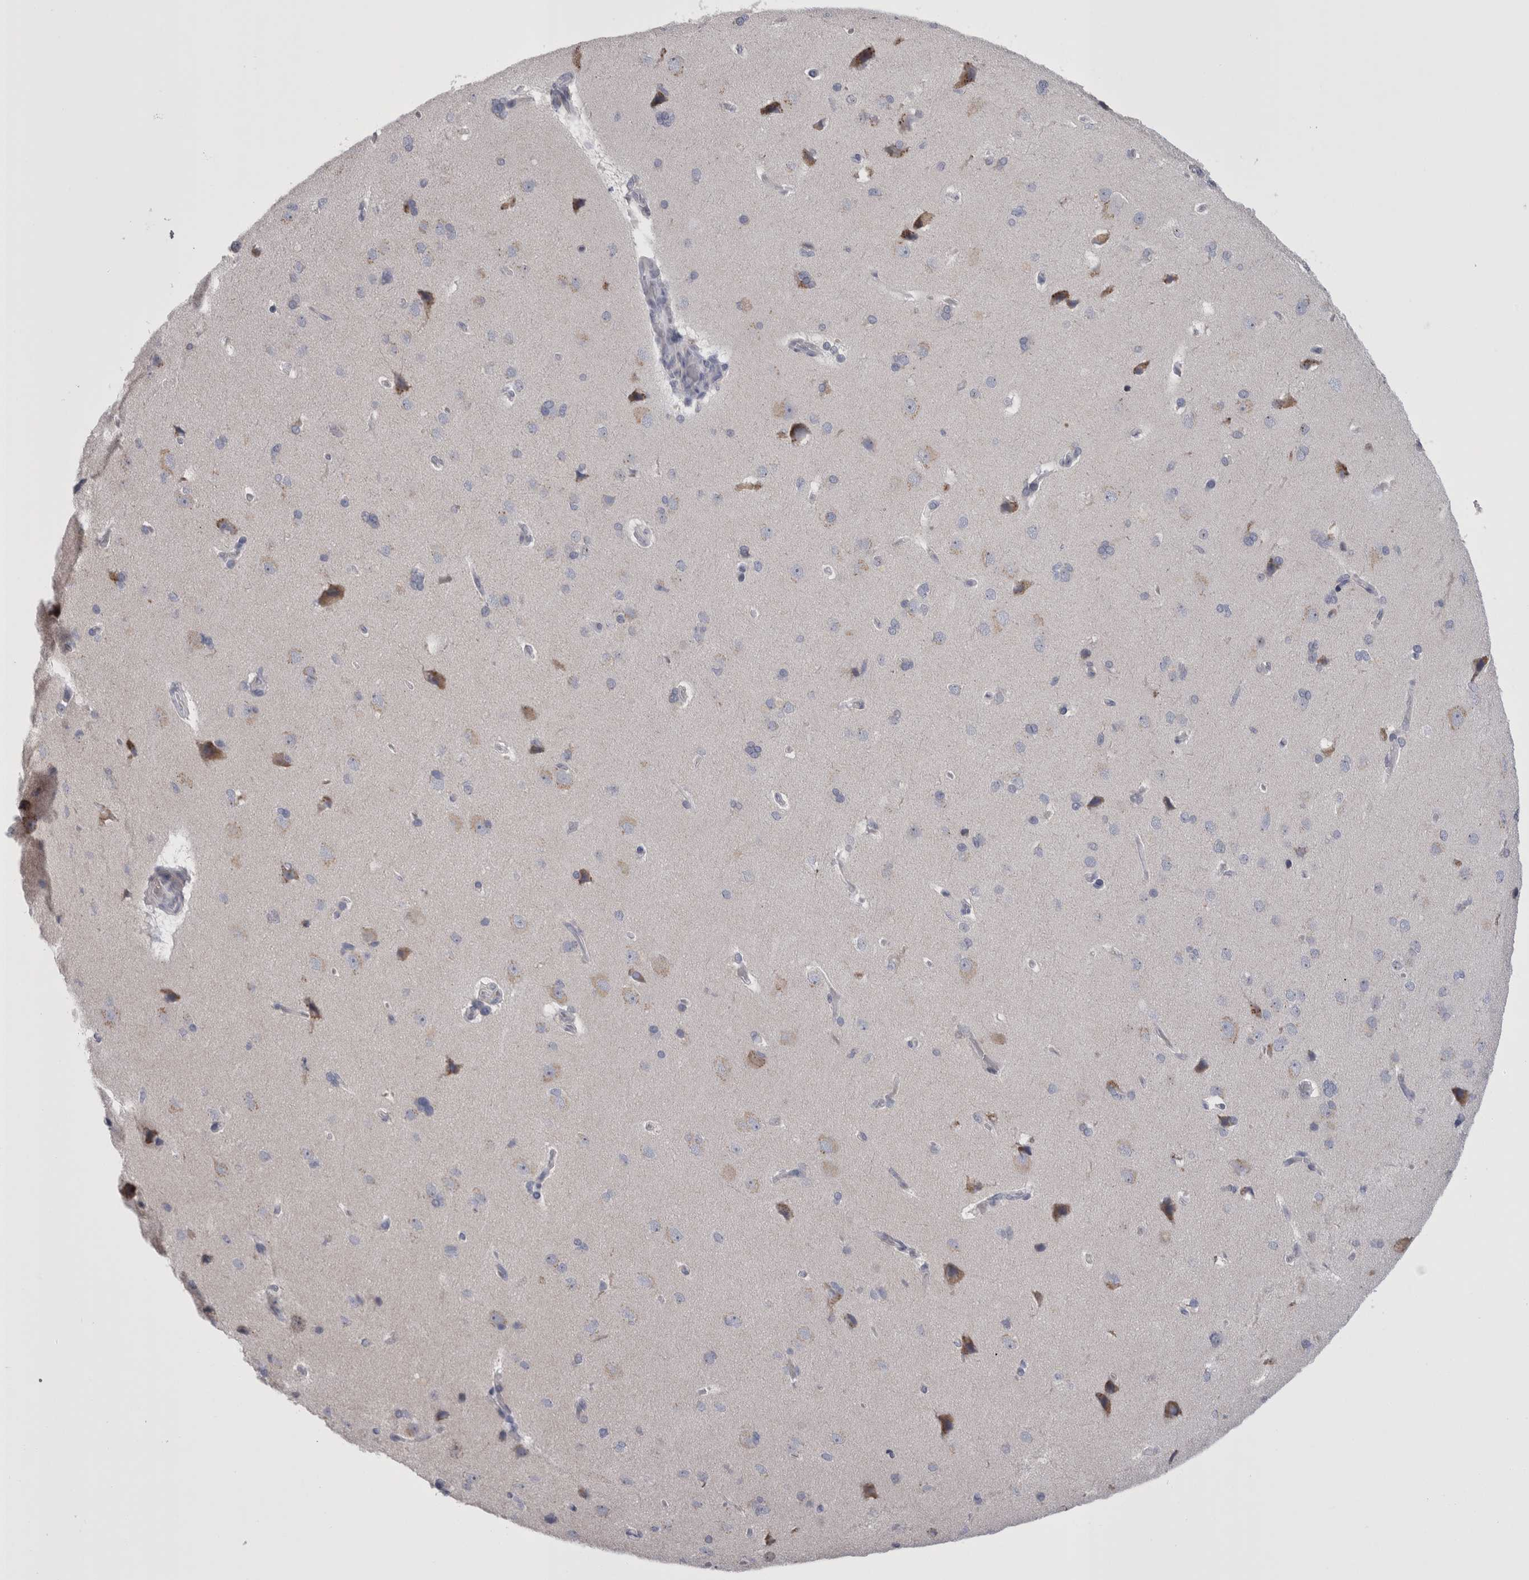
{"staining": {"intensity": "negative", "quantity": "none", "location": "none"}, "tissue": "cerebral cortex", "cell_type": "Endothelial cells", "image_type": "normal", "snomed": [{"axis": "morphology", "description": "Normal tissue, NOS"}, {"axis": "topography", "description": "Cerebral cortex"}], "caption": "IHC micrograph of unremarkable cerebral cortex stained for a protein (brown), which demonstrates no expression in endothelial cells. (DAB (3,3'-diaminobenzidine) immunohistochemistry (IHC) visualized using brightfield microscopy, high magnification).", "gene": "PWP2", "patient": {"sex": "male", "age": 62}}